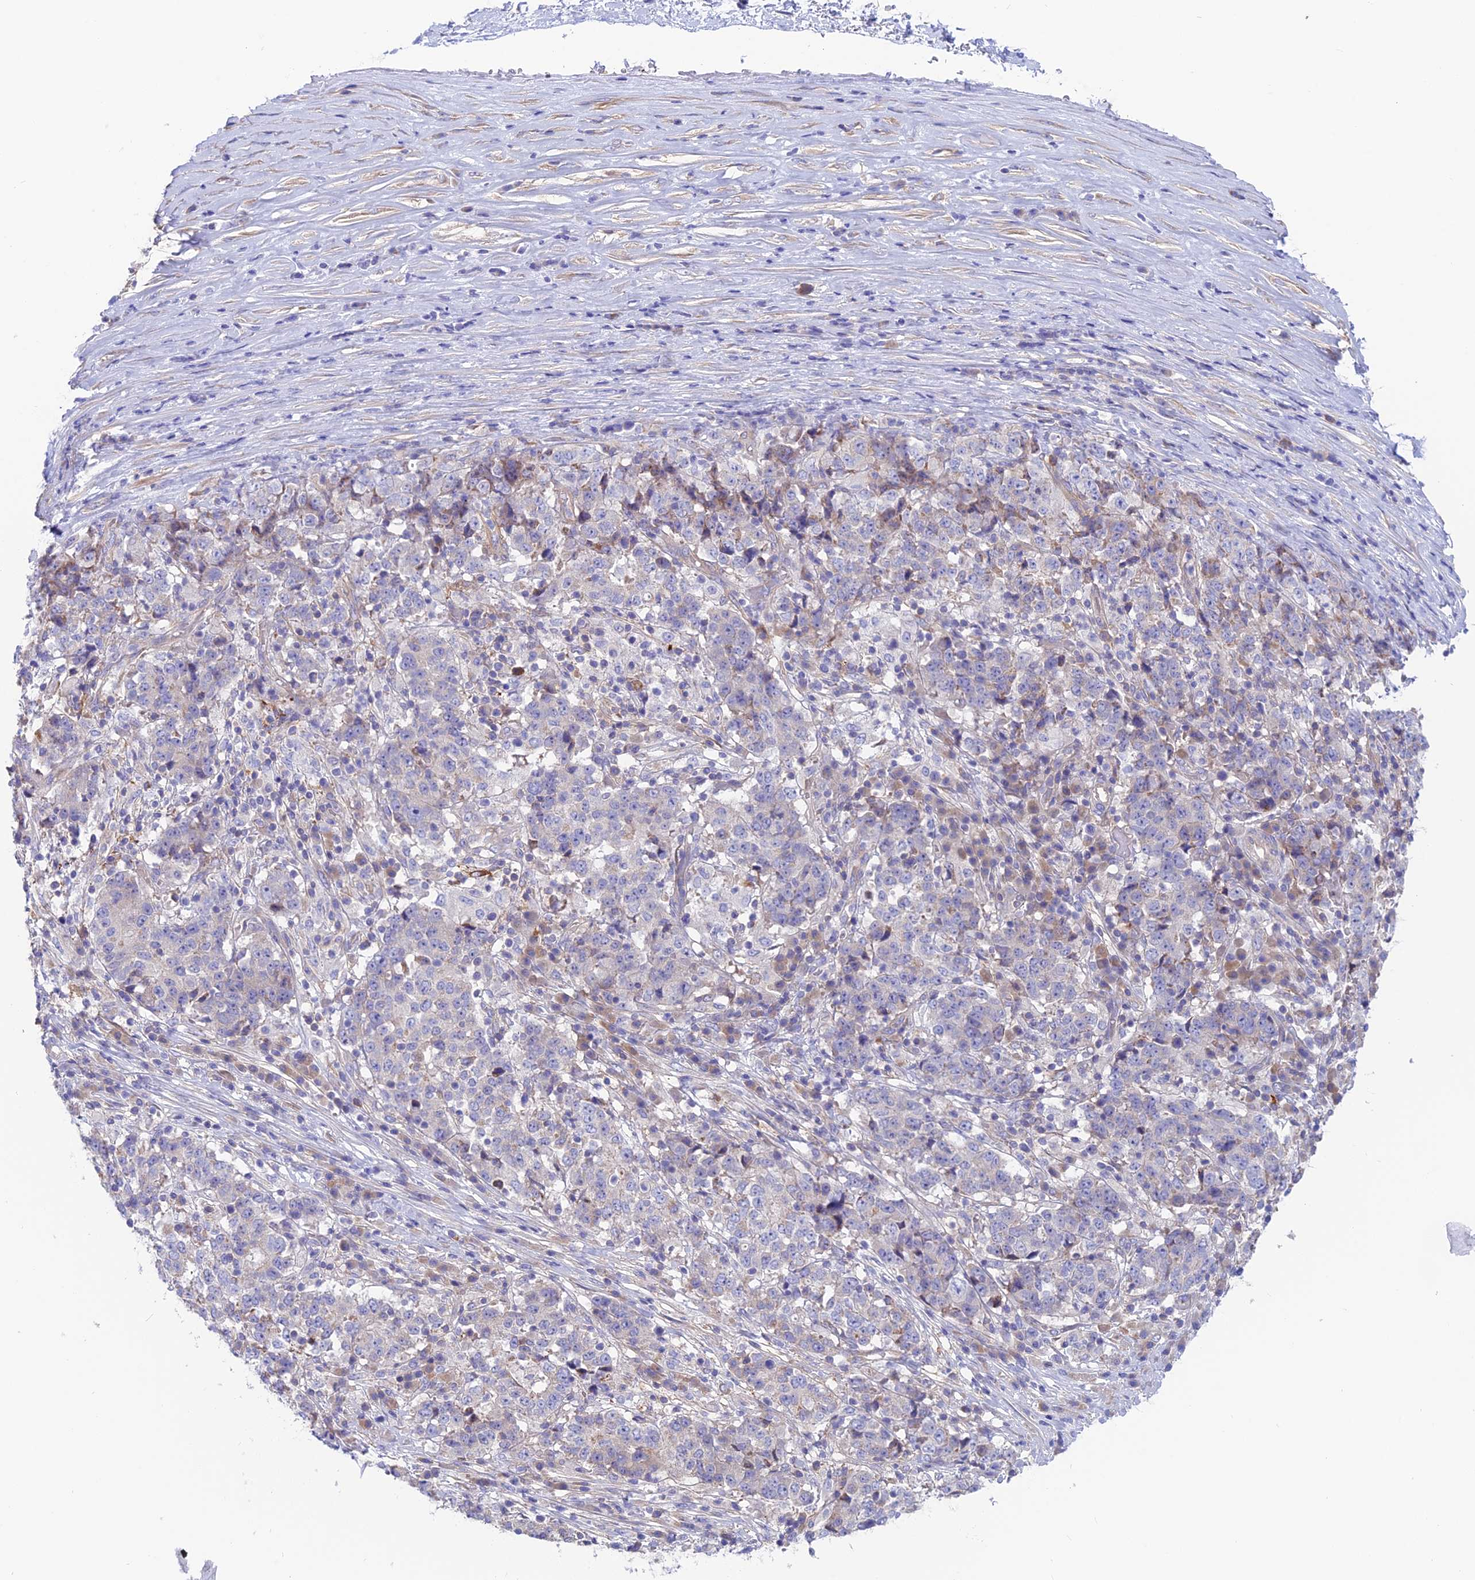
{"staining": {"intensity": "negative", "quantity": "none", "location": "none"}, "tissue": "stomach cancer", "cell_type": "Tumor cells", "image_type": "cancer", "snomed": [{"axis": "morphology", "description": "Adenocarcinoma, NOS"}, {"axis": "topography", "description": "Stomach"}], "caption": "Adenocarcinoma (stomach) was stained to show a protein in brown. There is no significant staining in tumor cells.", "gene": "LZTFL1", "patient": {"sex": "male", "age": 59}}